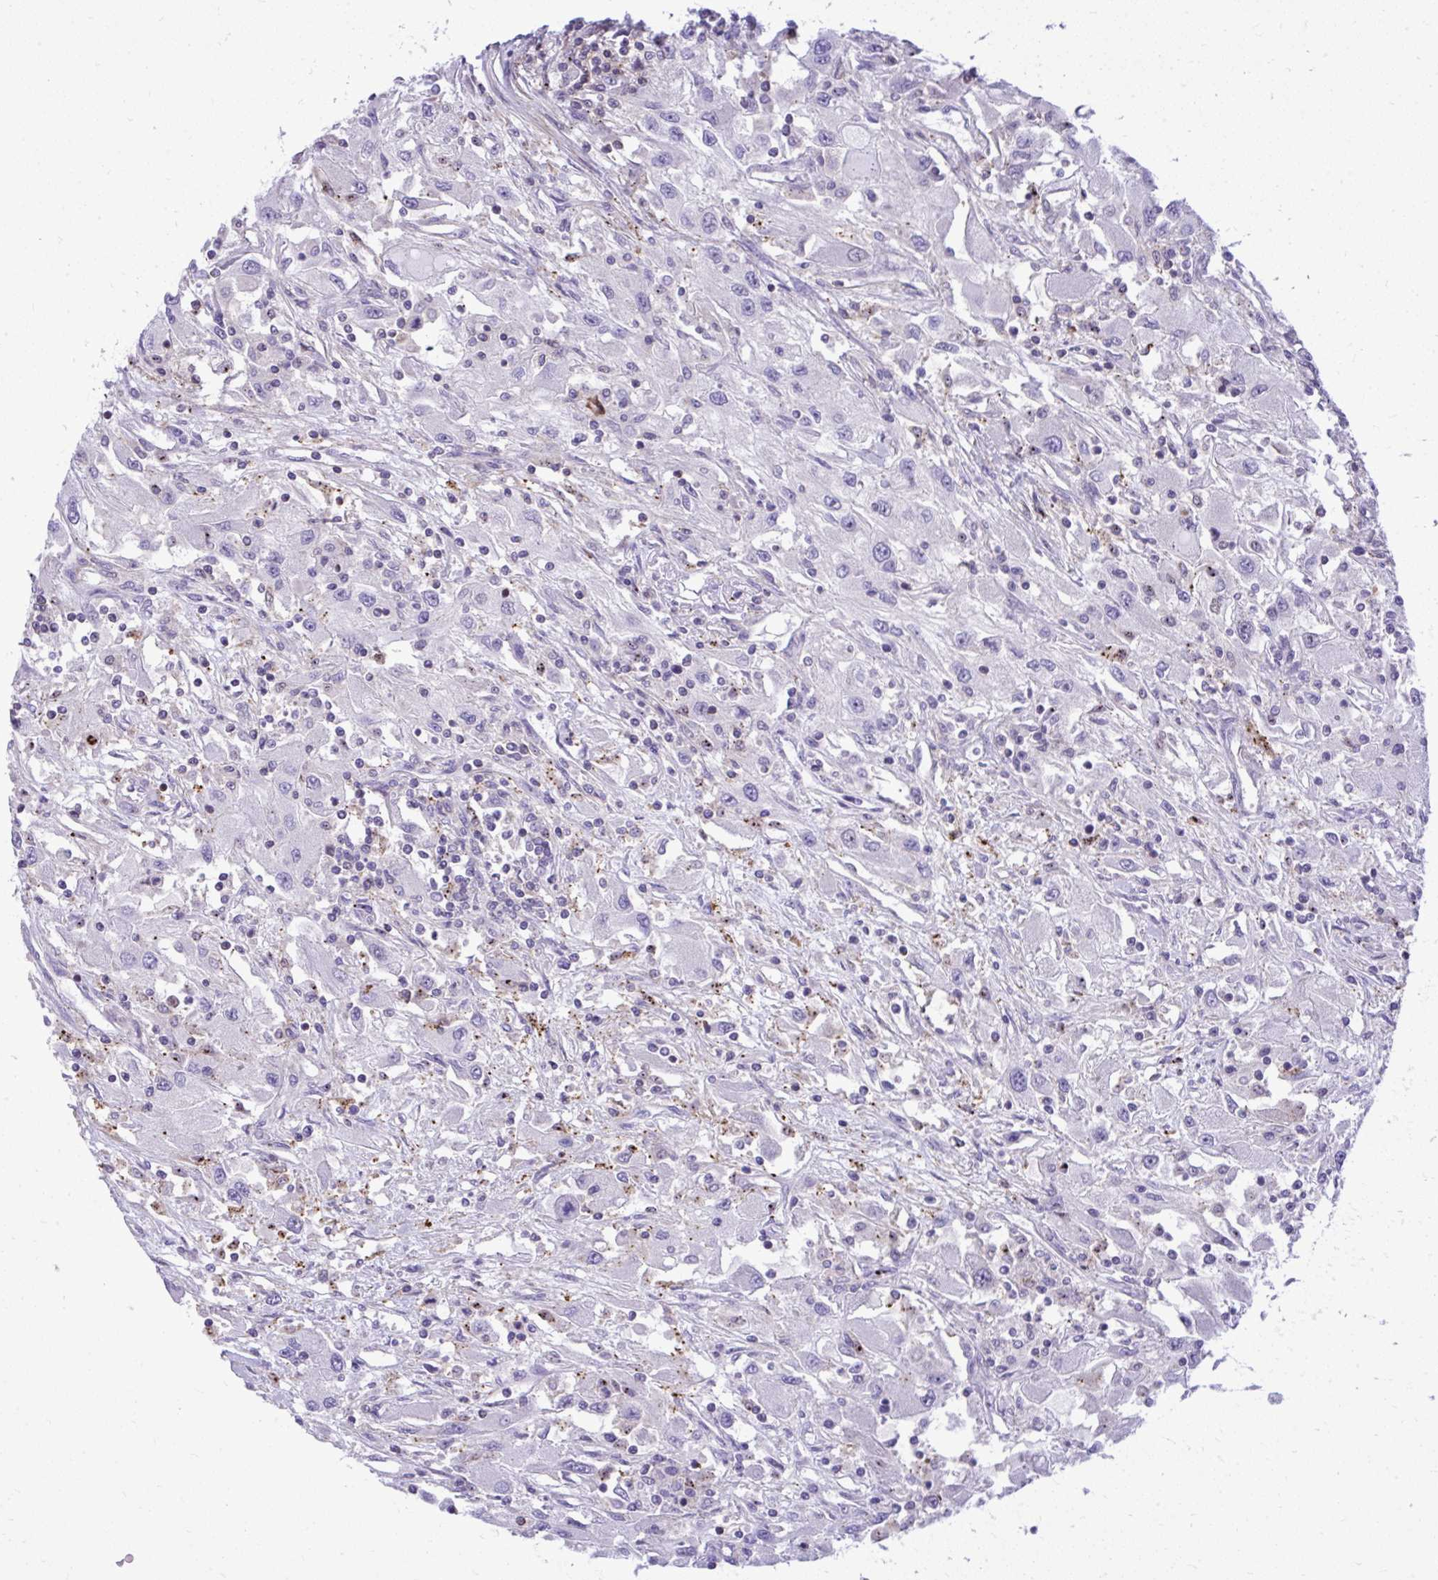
{"staining": {"intensity": "negative", "quantity": "none", "location": "none"}, "tissue": "renal cancer", "cell_type": "Tumor cells", "image_type": "cancer", "snomed": [{"axis": "morphology", "description": "Adenocarcinoma, NOS"}, {"axis": "topography", "description": "Kidney"}], "caption": "Renal cancer (adenocarcinoma) was stained to show a protein in brown. There is no significant expression in tumor cells.", "gene": "GRK4", "patient": {"sex": "female", "age": 67}}